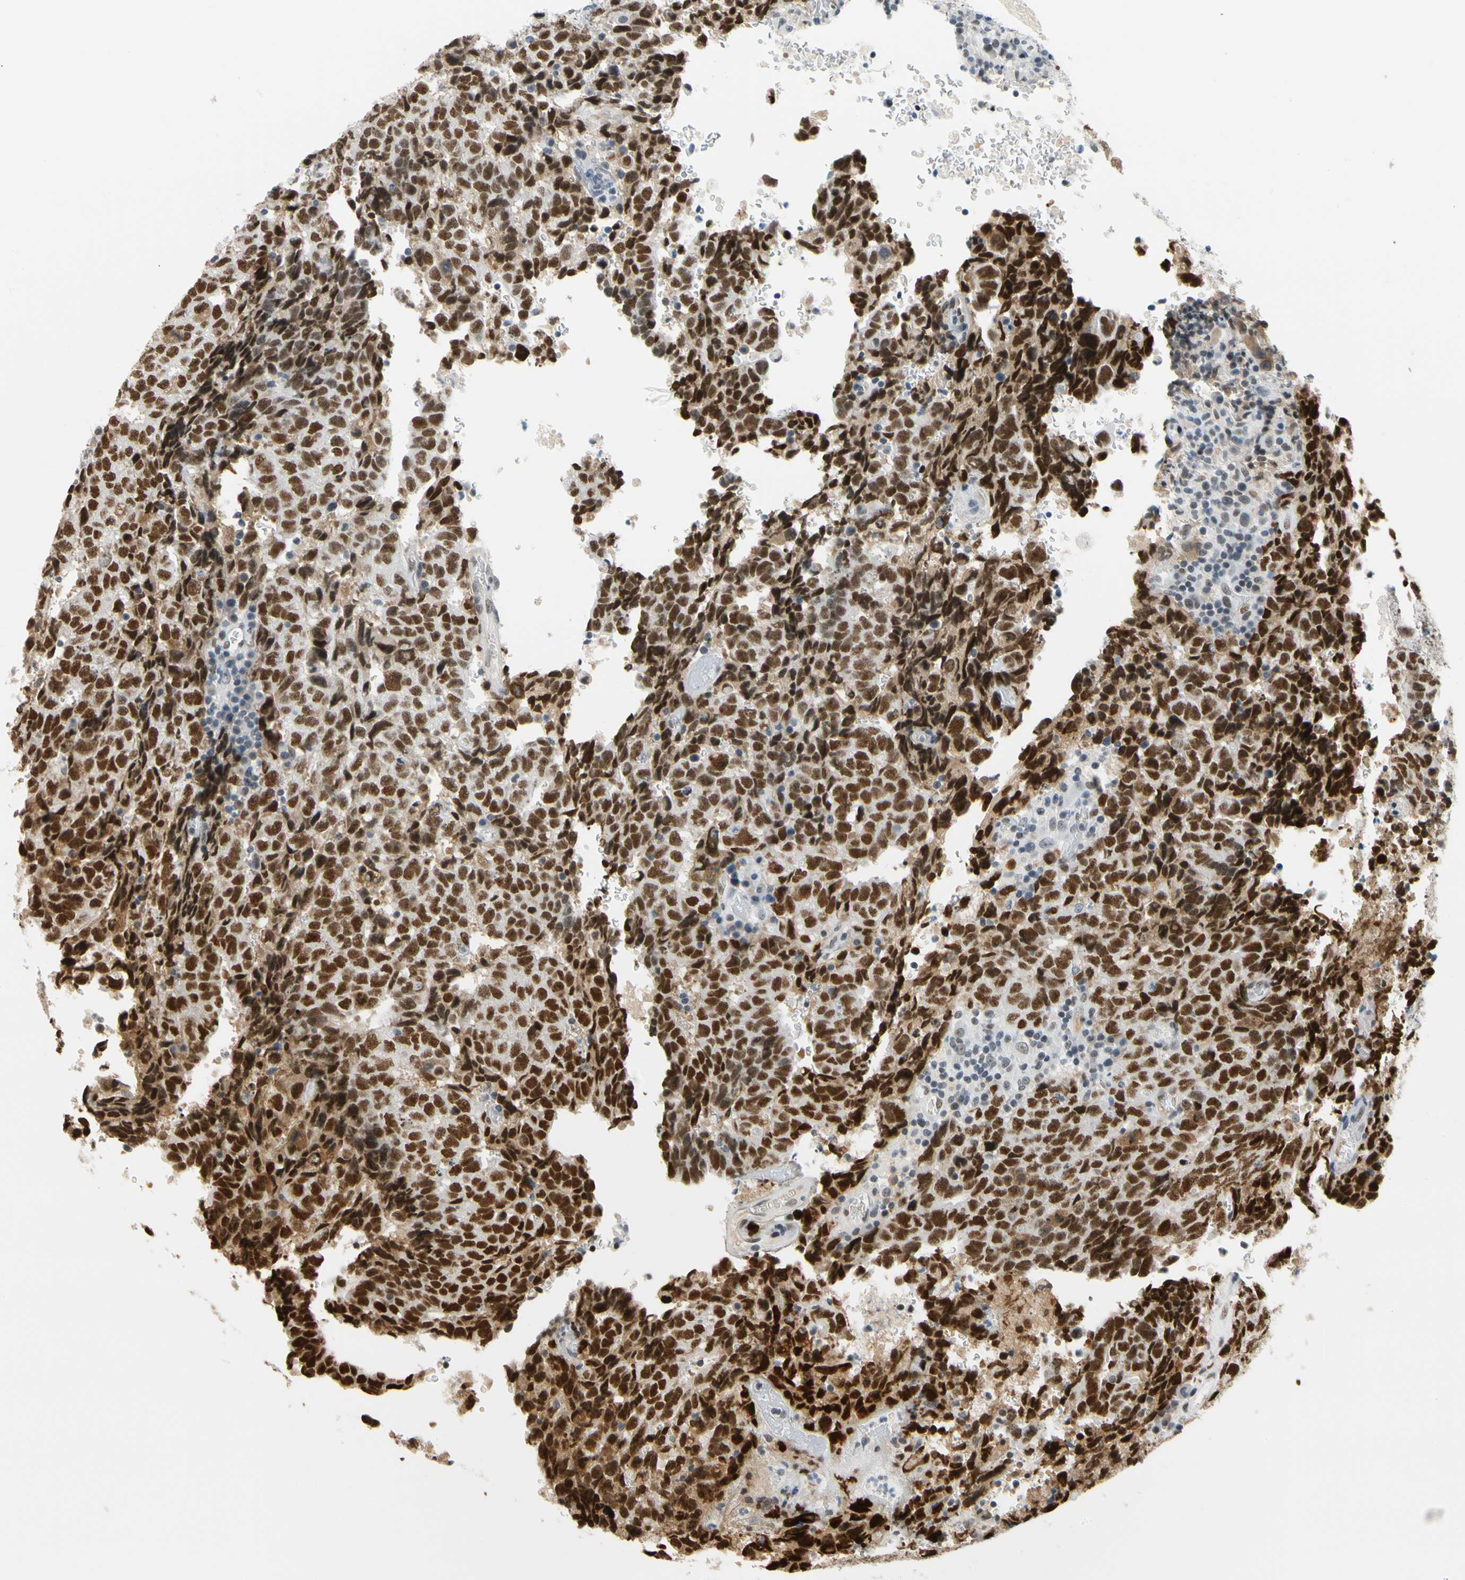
{"staining": {"intensity": "strong", "quantity": ">75%", "location": "nuclear"}, "tissue": "testis cancer", "cell_type": "Tumor cells", "image_type": "cancer", "snomed": [{"axis": "morphology", "description": "Necrosis, NOS"}, {"axis": "morphology", "description": "Carcinoma, Embryonal, NOS"}, {"axis": "topography", "description": "Testis"}], "caption": "This is a micrograph of immunohistochemistry staining of testis cancer (embryonal carcinoma), which shows strong positivity in the nuclear of tumor cells.", "gene": "ZSCAN16", "patient": {"sex": "male", "age": 19}}